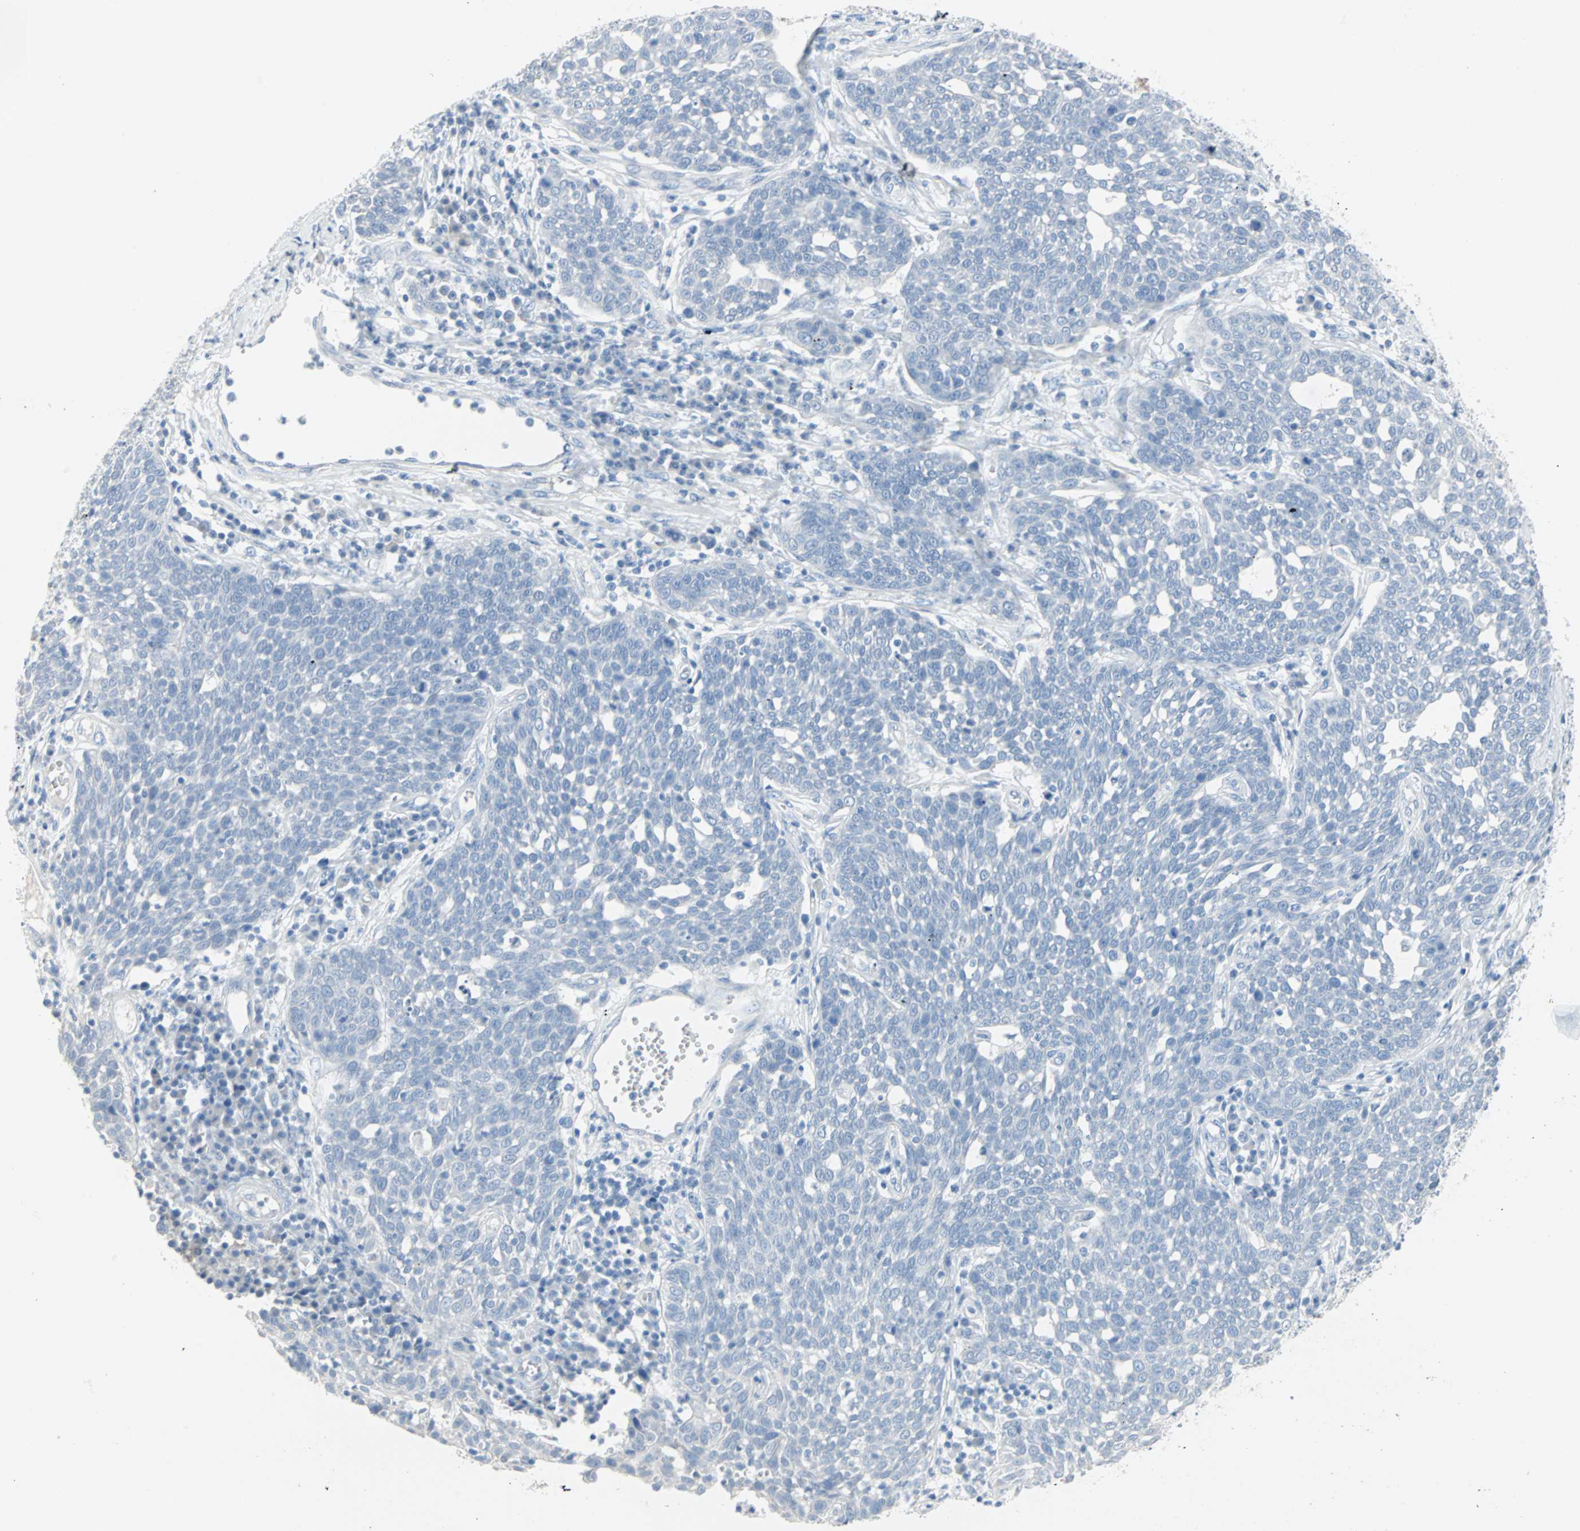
{"staining": {"intensity": "negative", "quantity": "none", "location": "none"}, "tissue": "cervical cancer", "cell_type": "Tumor cells", "image_type": "cancer", "snomed": [{"axis": "morphology", "description": "Squamous cell carcinoma, NOS"}, {"axis": "topography", "description": "Cervix"}], "caption": "Immunohistochemistry (IHC) histopathology image of neoplastic tissue: human cervical cancer stained with DAB (3,3'-diaminobenzidine) reveals no significant protein staining in tumor cells. (Brightfield microscopy of DAB immunohistochemistry (IHC) at high magnification).", "gene": "STX1A", "patient": {"sex": "female", "age": 34}}